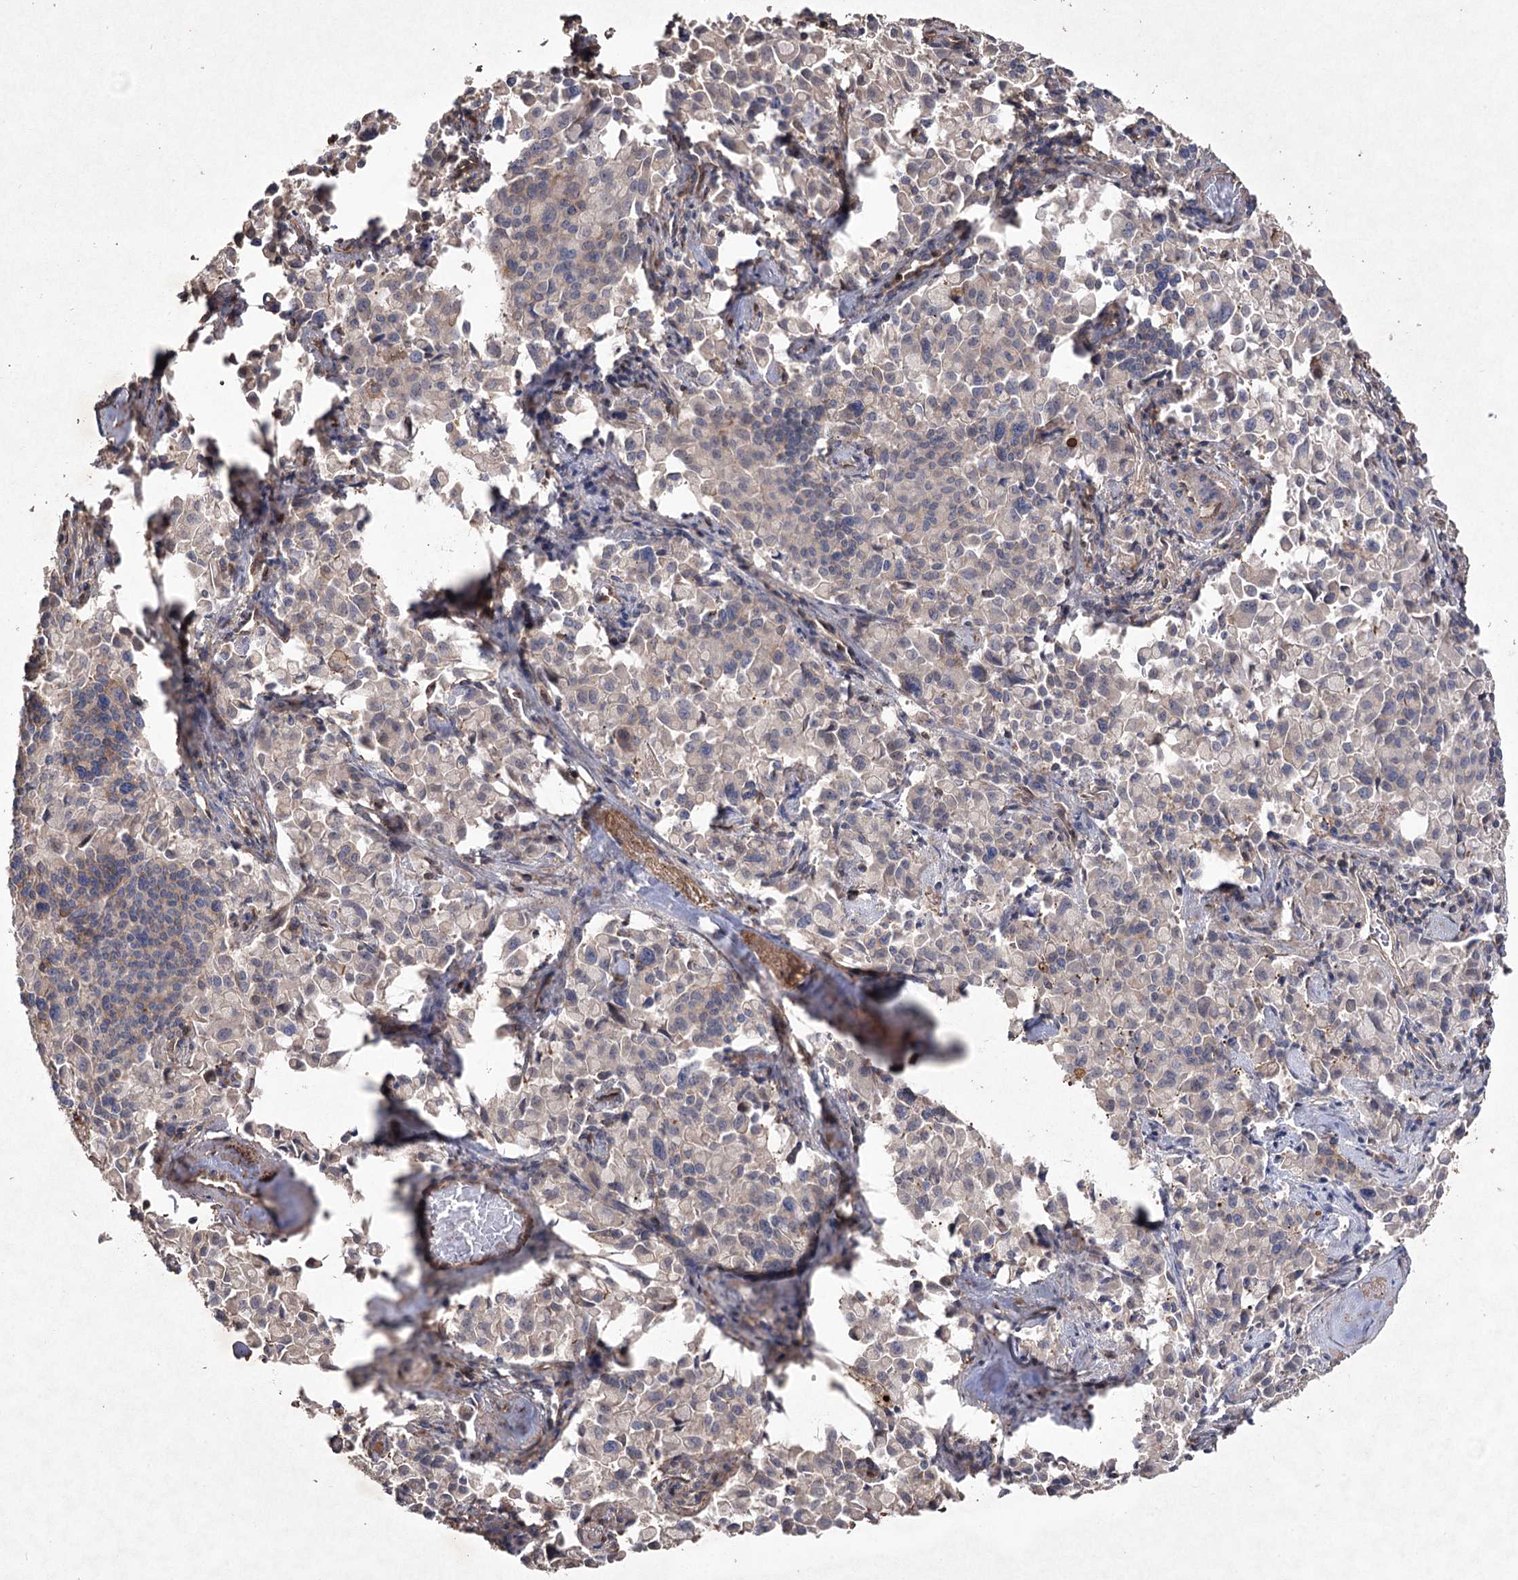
{"staining": {"intensity": "negative", "quantity": "none", "location": "none"}, "tissue": "pancreatic cancer", "cell_type": "Tumor cells", "image_type": "cancer", "snomed": [{"axis": "morphology", "description": "Adenocarcinoma, NOS"}, {"axis": "topography", "description": "Pancreas"}], "caption": "Tumor cells are negative for protein expression in human pancreatic adenocarcinoma.", "gene": "FAM13B", "patient": {"sex": "male", "age": 65}}